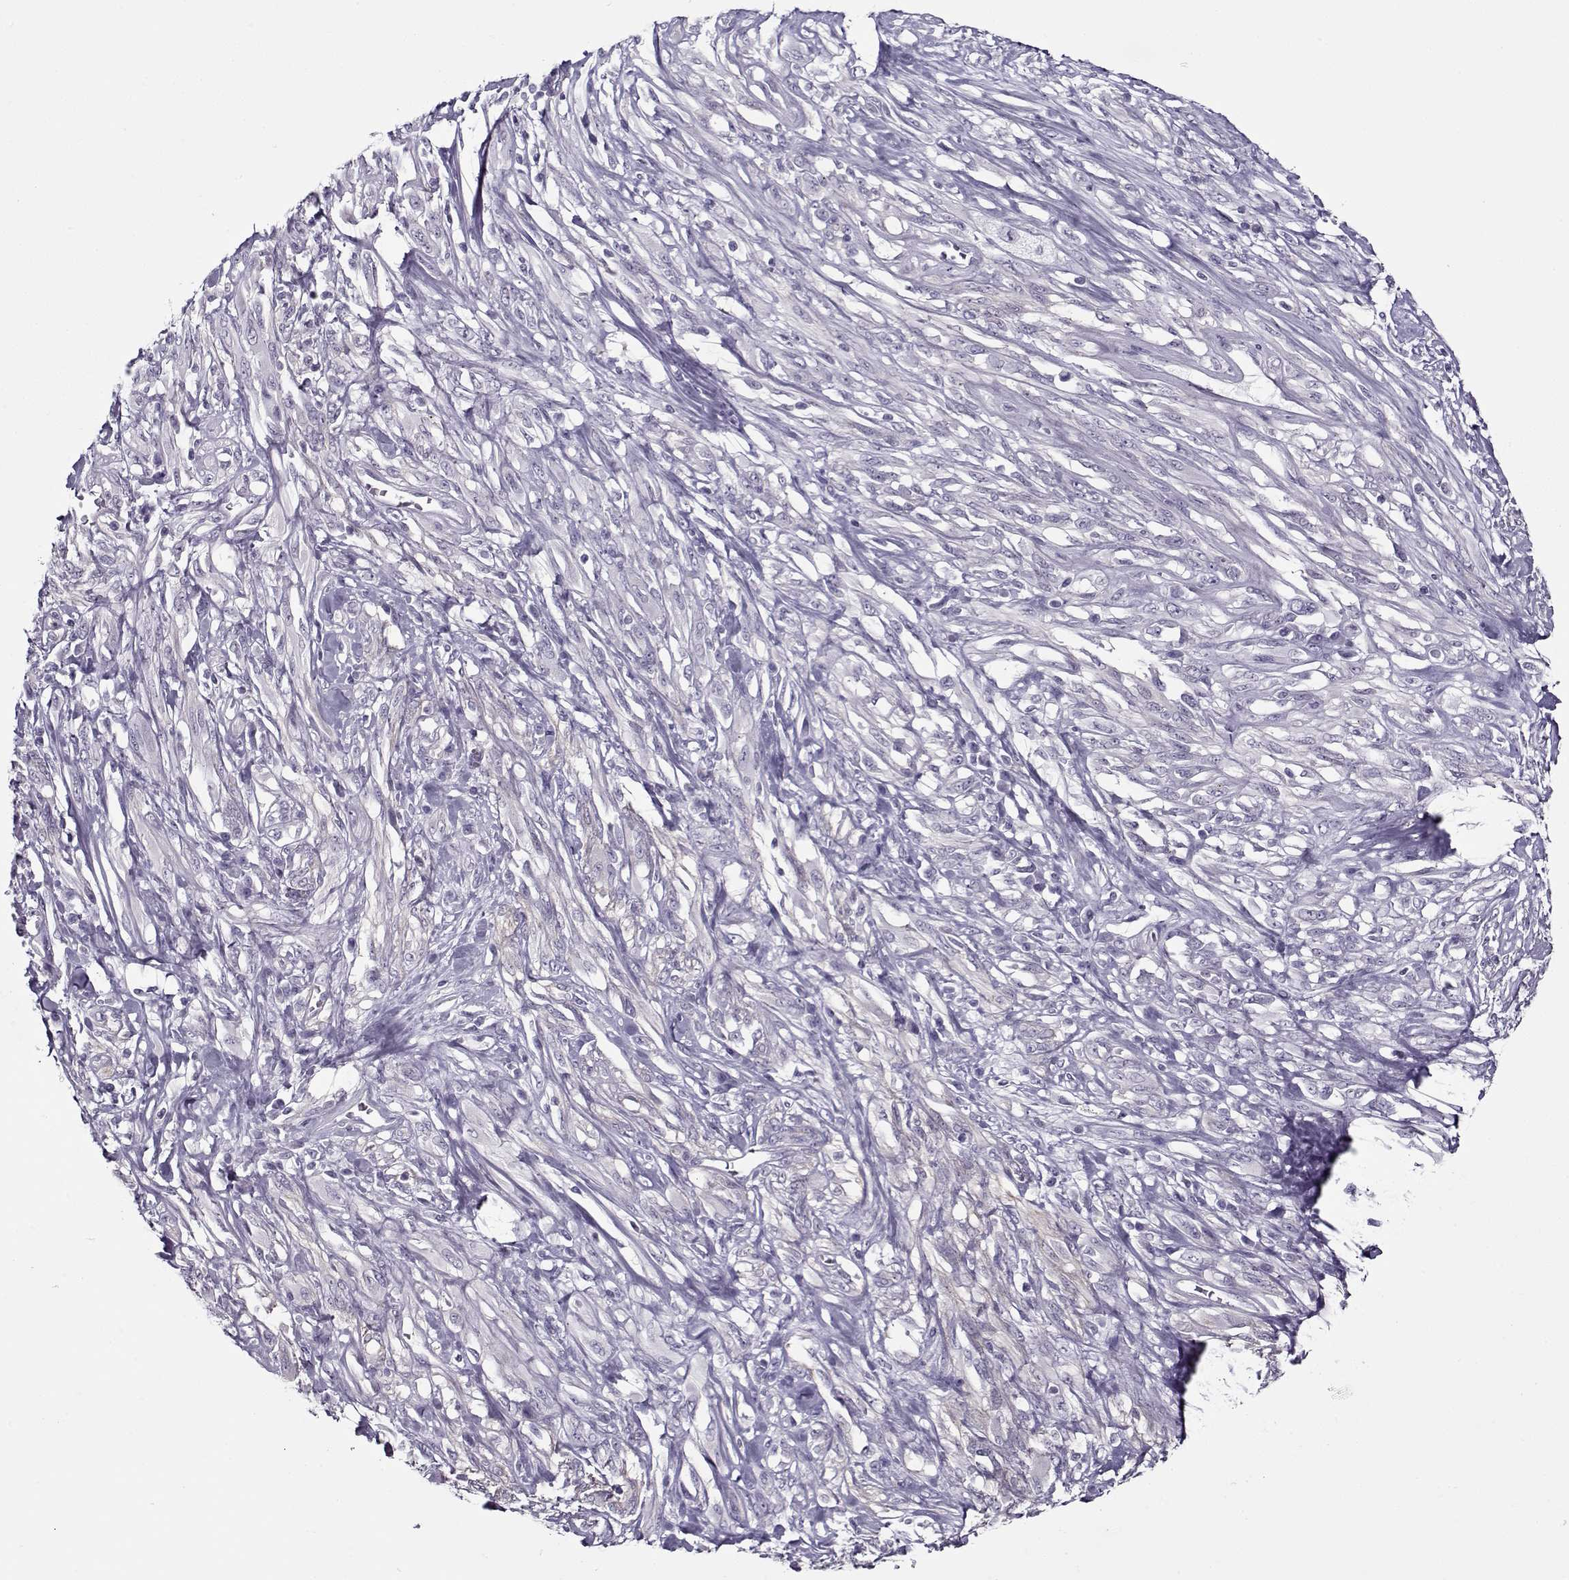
{"staining": {"intensity": "negative", "quantity": "none", "location": "none"}, "tissue": "melanoma", "cell_type": "Tumor cells", "image_type": "cancer", "snomed": [{"axis": "morphology", "description": "Malignant melanoma, NOS"}, {"axis": "topography", "description": "Skin"}], "caption": "Immunohistochemistry of melanoma shows no staining in tumor cells.", "gene": "PP2D1", "patient": {"sex": "female", "age": 91}}